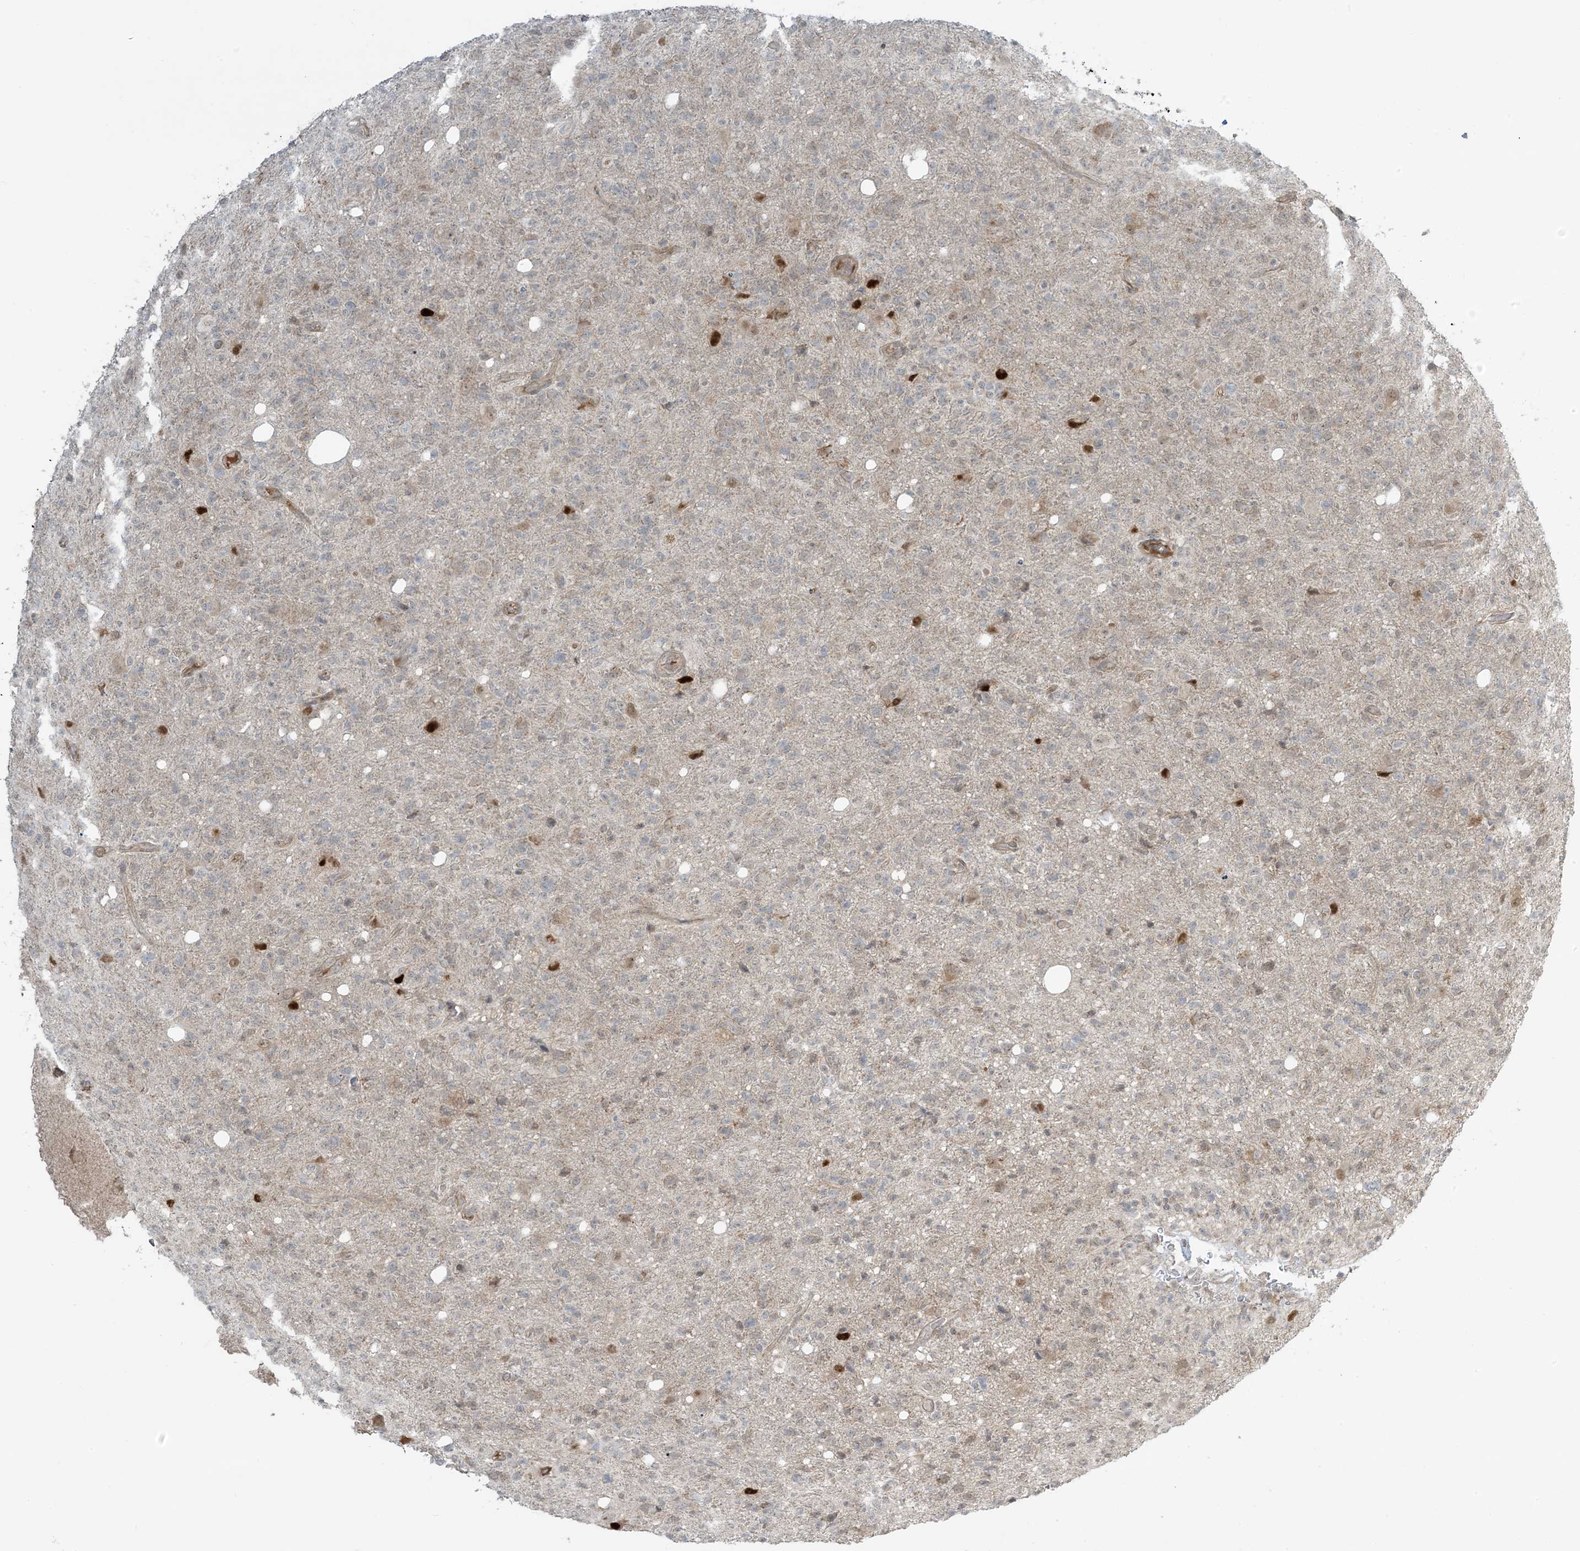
{"staining": {"intensity": "weak", "quantity": "<25%", "location": "cytoplasmic/membranous"}, "tissue": "glioma", "cell_type": "Tumor cells", "image_type": "cancer", "snomed": [{"axis": "morphology", "description": "Glioma, malignant, High grade"}, {"axis": "topography", "description": "Brain"}], "caption": "This is an IHC histopathology image of glioma. There is no expression in tumor cells.", "gene": "PHLDB2", "patient": {"sex": "female", "age": 57}}